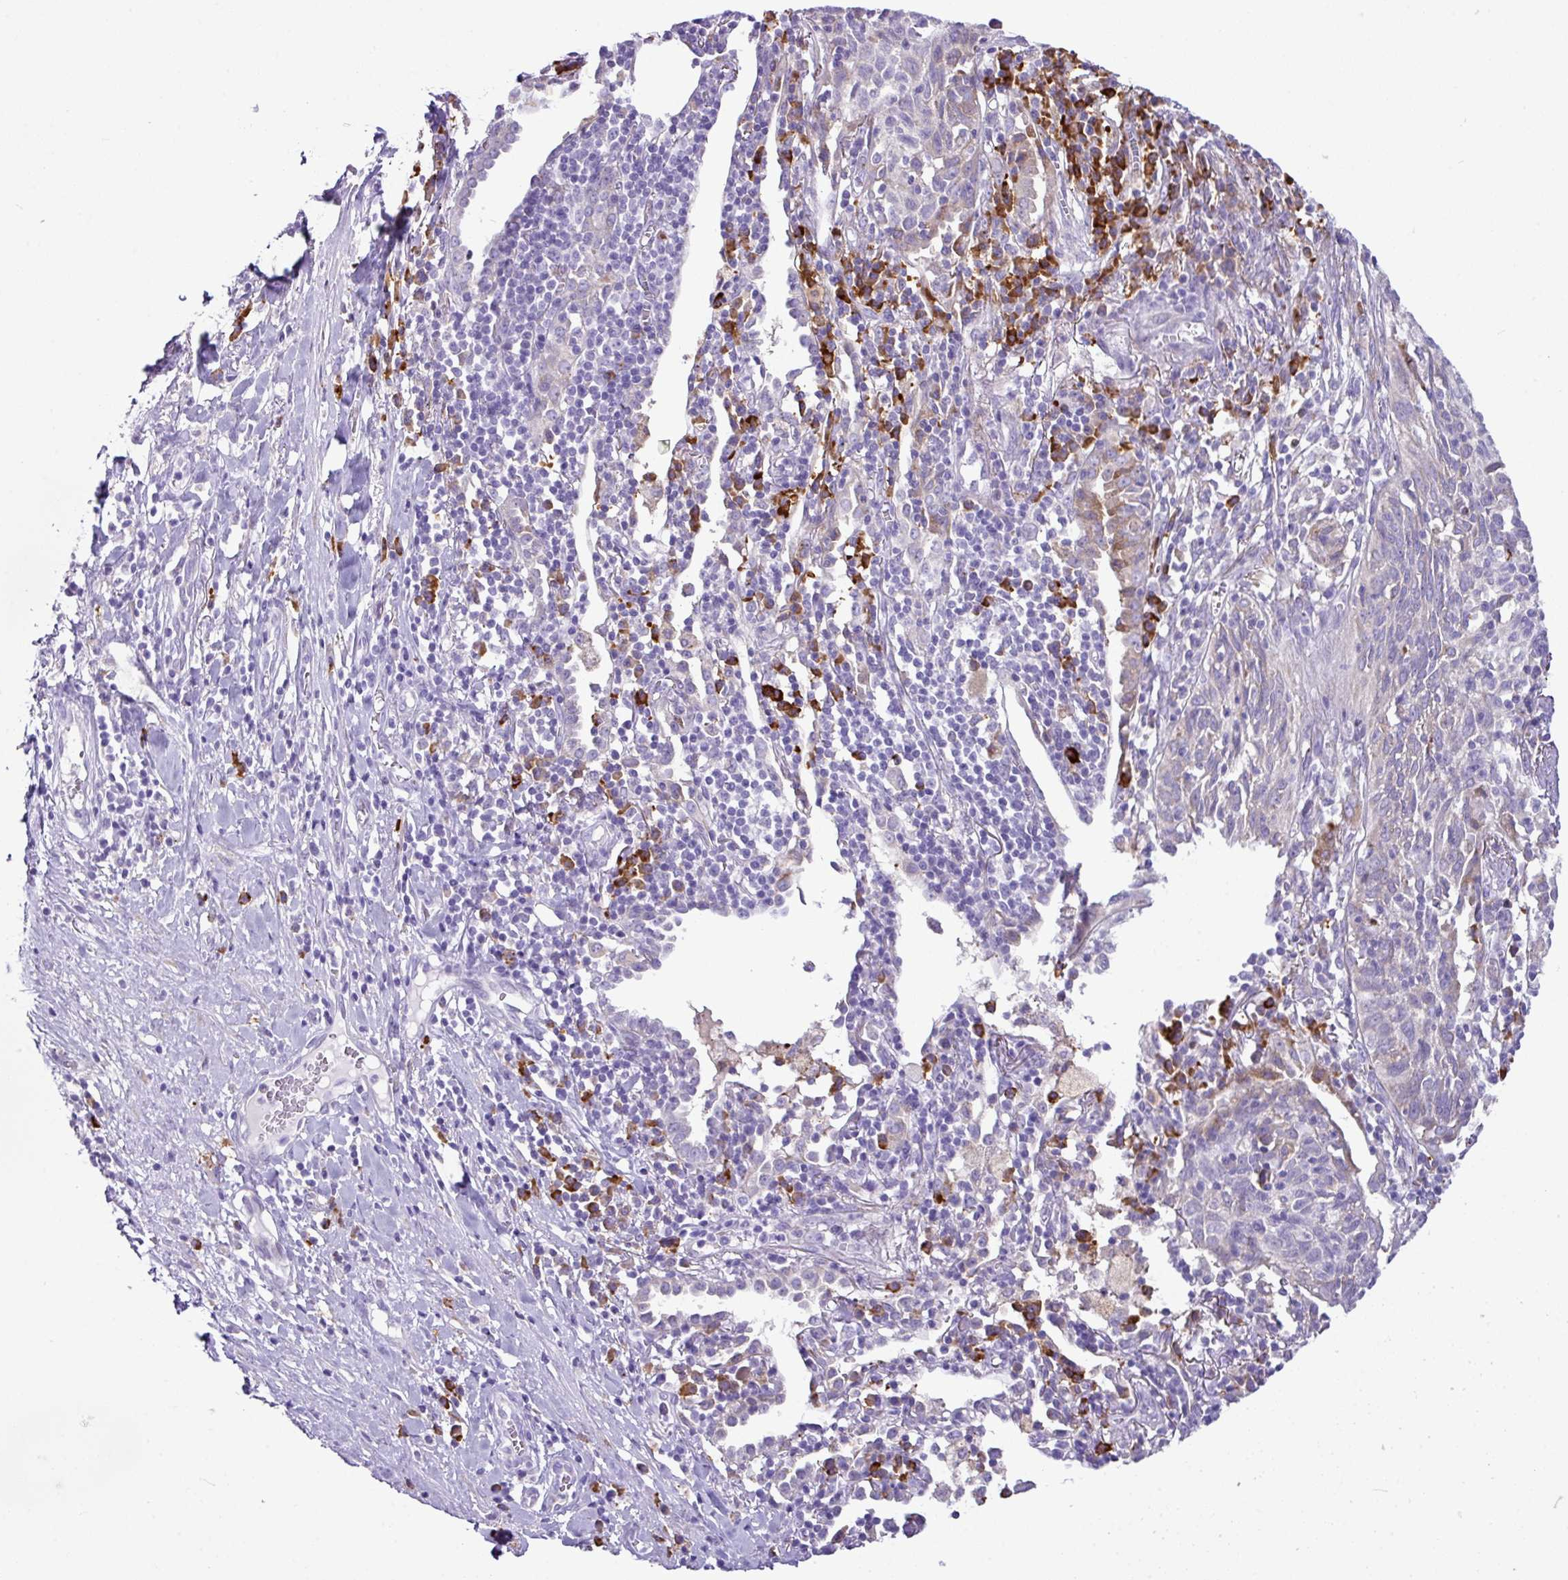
{"staining": {"intensity": "weak", "quantity": "<25%", "location": "cytoplasmic/membranous"}, "tissue": "lung cancer", "cell_type": "Tumor cells", "image_type": "cancer", "snomed": [{"axis": "morphology", "description": "Squamous cell carcinoma, NOS"}, {"axis": "topography", "description": "Lung"}], "caption": "Immunohistochemistry (IHC) histopathology image of lung cancer (squamous cell carcinoma) stained for a protein (brown), which displays no staining in tumor cells.", "gene": "RGS21", "patient": {"sex": "female", "age": 66}}